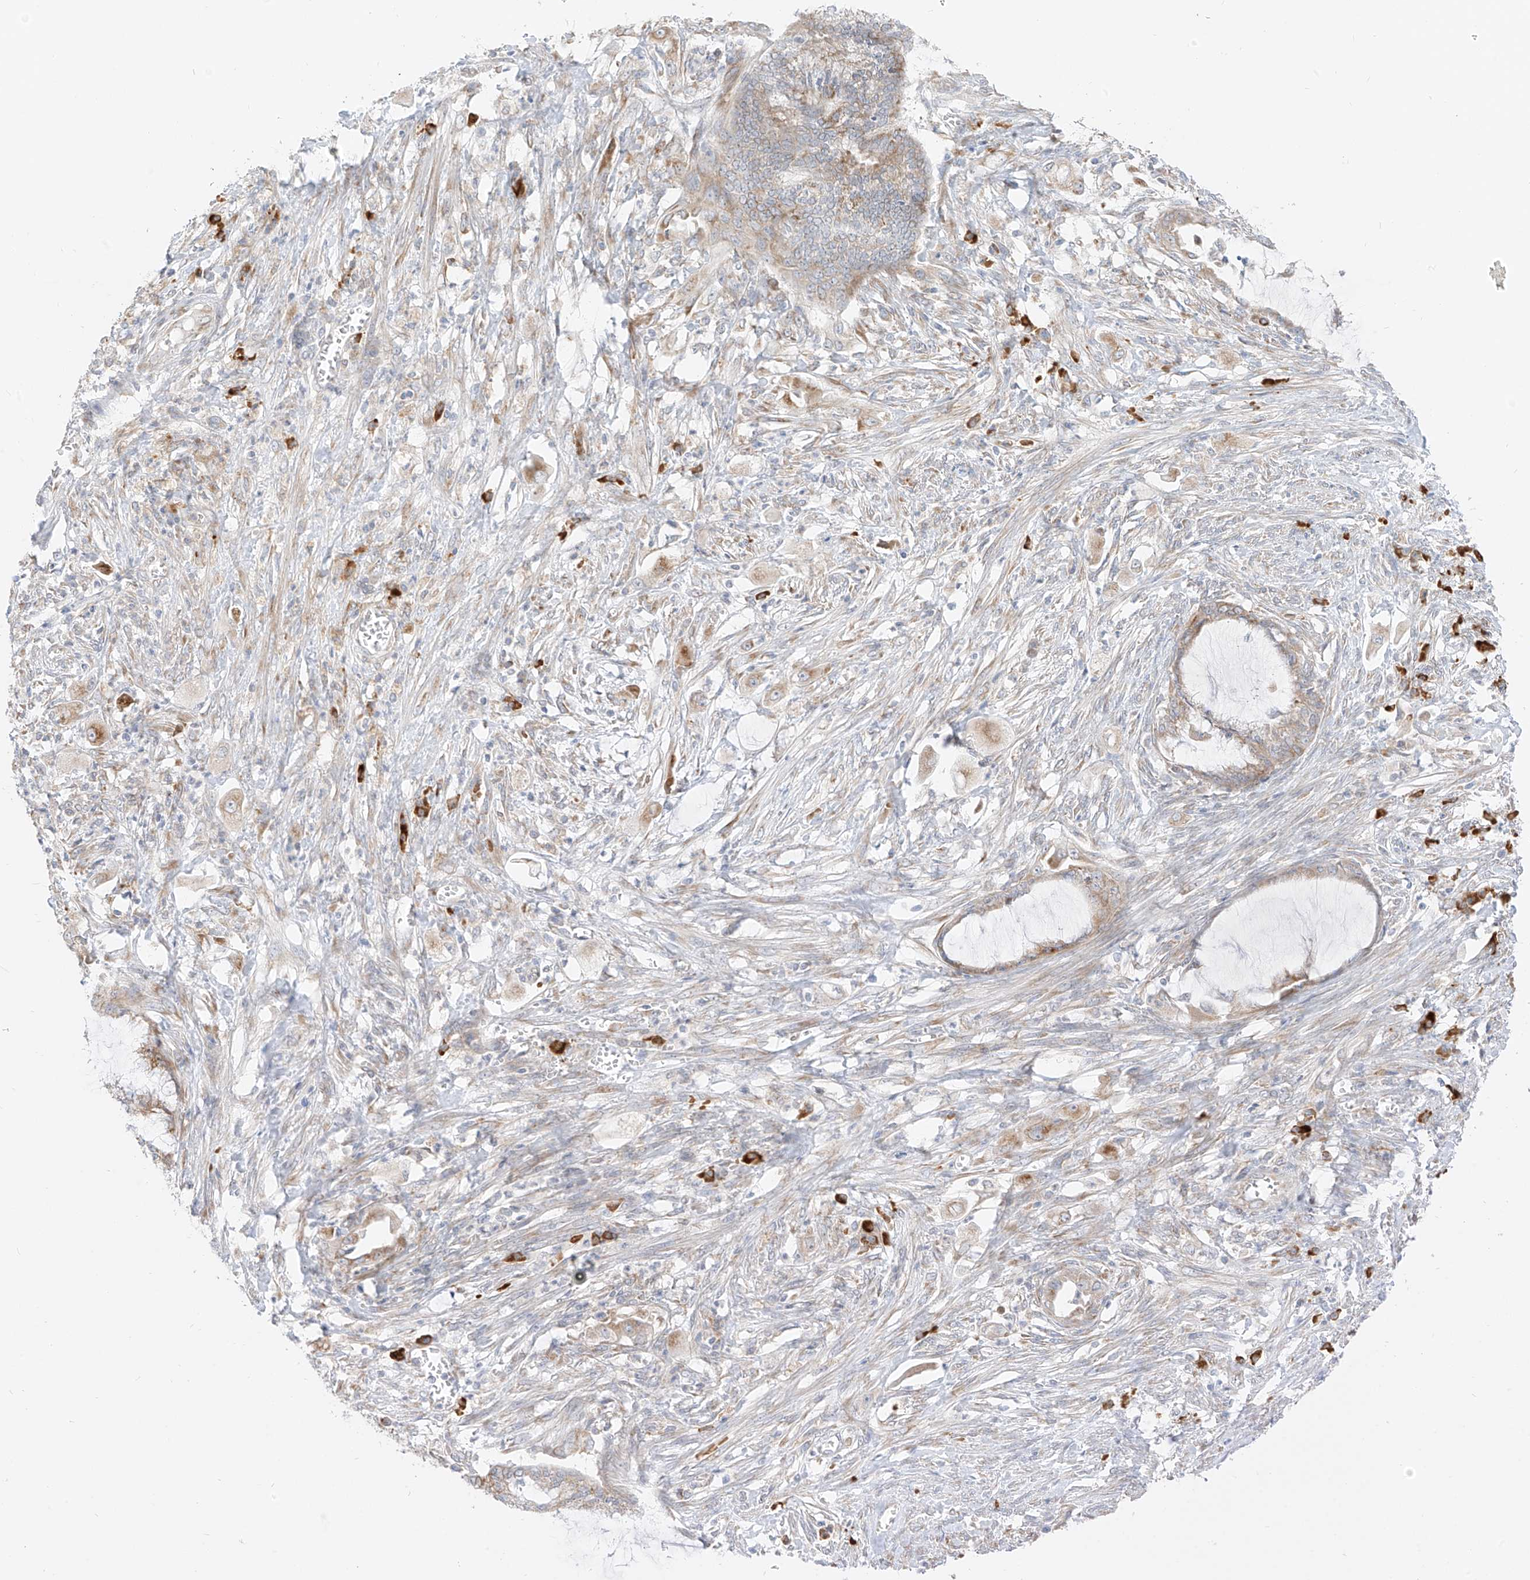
{"staining": {"intensity": "weak", "quantity": "25%-75%", "location": "cytoplasmic/membranous"}, "tissue": "endometrial cancer", "cell_type": "Tumor cells", "image_type": "cancer", "snomed": [{"axis": "morphology", "description": "Adenocarcinoma, NOS"}, {"axis": "topography", "description": "Endometrium"}], "caption": "Immunohistochemical staining of endometrial cancer (adenocarcinoma) exhibits low levels of weak cytoplasmic/membranous positivity in approximately 25%-75% of tumor cells. The staining was performed using DAB, with brown indicating positive protein expression. Nuclei are stained blue with hematoxylin.", "gene": "STT3A", "patient": {"sex": "female", "age": 86}}